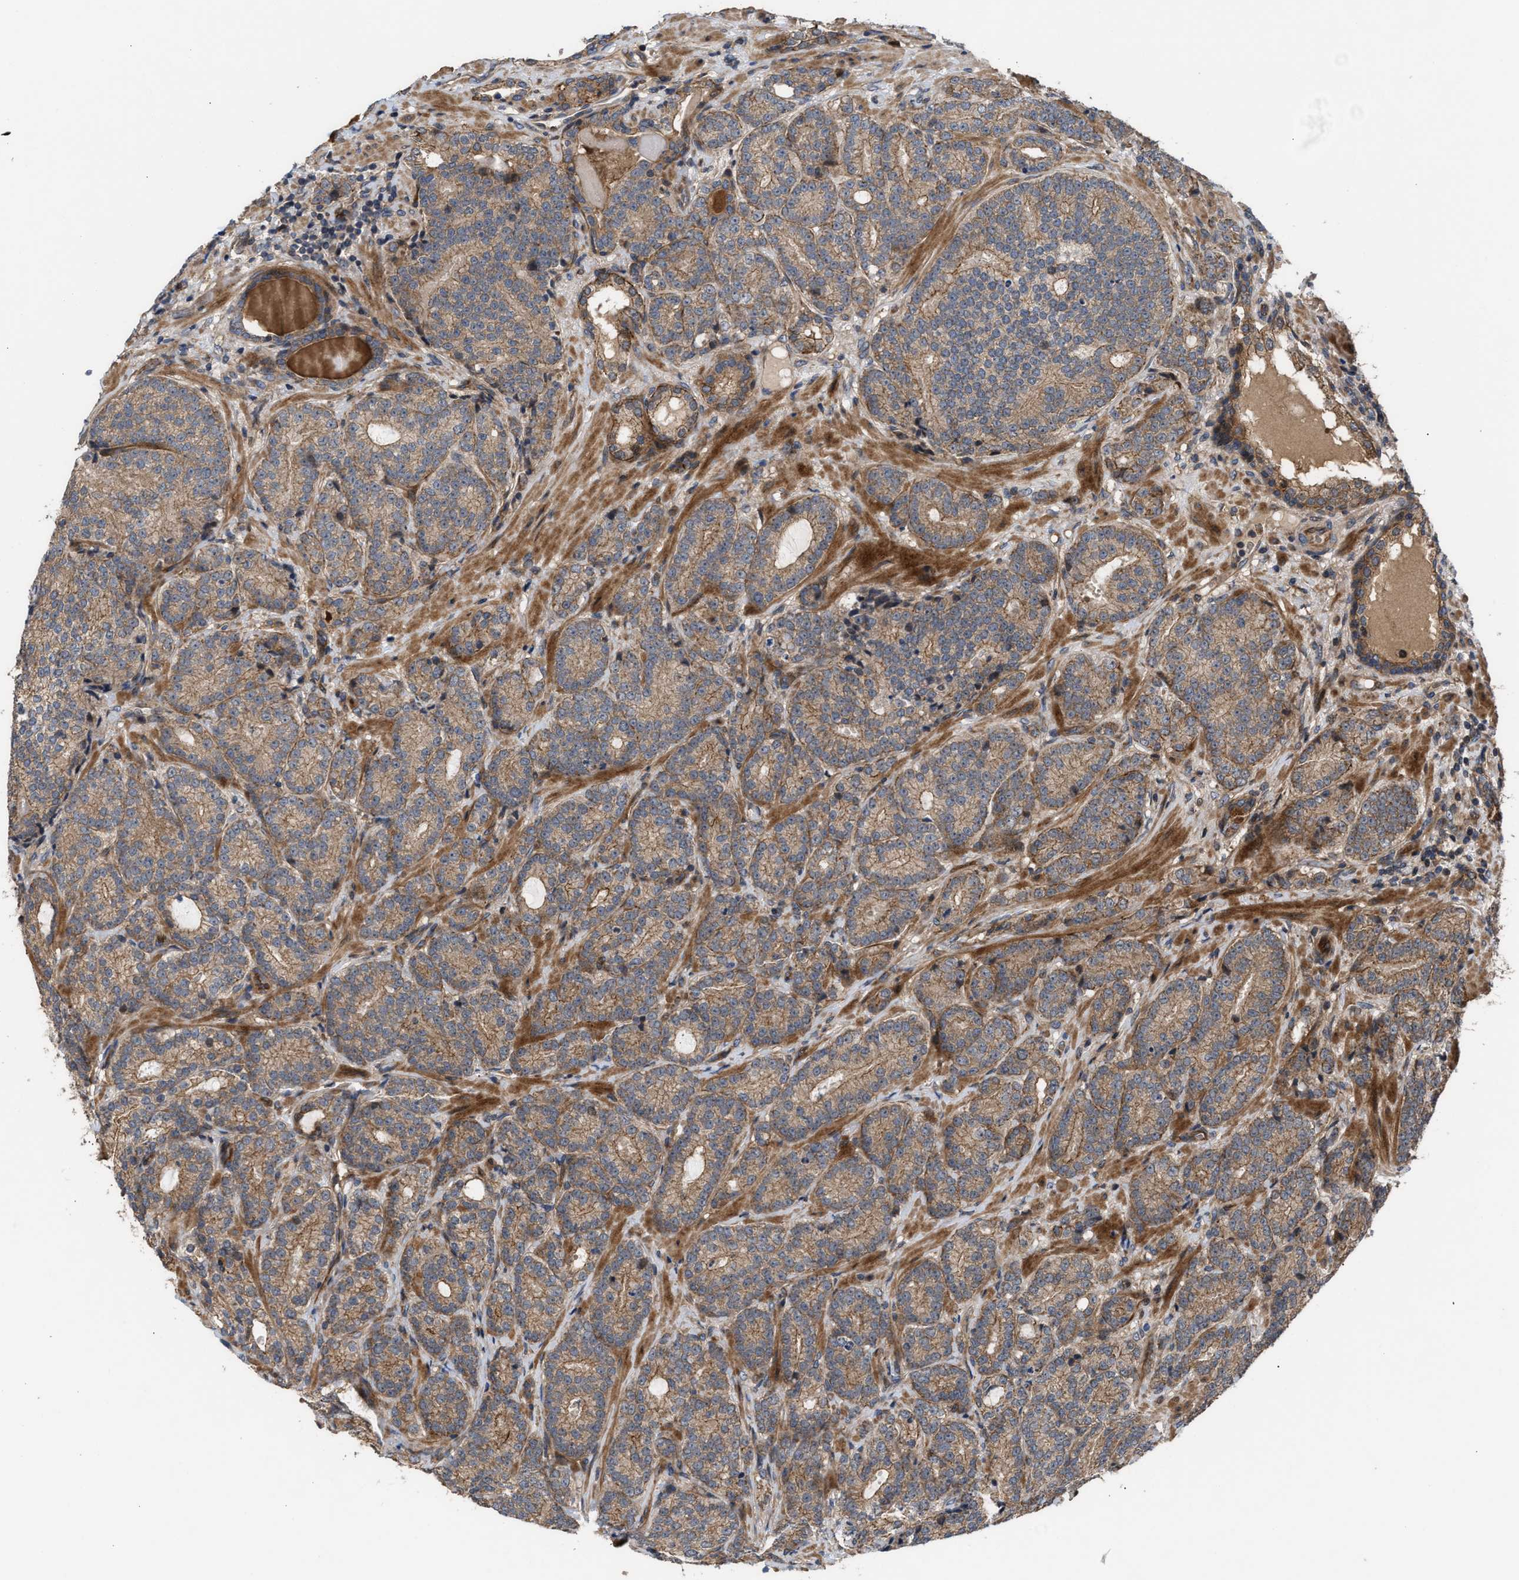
{"staining": {"intensity": "weak", "quantity": "25%-75%", "location": "cytoplasmic/membranous"}, "tissue": "prostate cancer", "cell_type": "Tumor cells", "image_type": "cancer", "snomed": [{"axis": "morphology", "description": "Adenocarcinoma, High grade"}, {"axis": "topography", "description": "Prostate"}], "caption": "Protein expression analysis of human prostate adenocarcinoma (high-grade) reveals weak cytoplasmic/membranous staining in about 25%-75% of tumor cells. The staining was performed using DAB (3,3'-diaminobenzidine), with brown indicating positive protein expression. Nuclei are stained blue with hematoxylin.", "gene": "STAU1", "patient": {"sex": "male", "age": 61}}